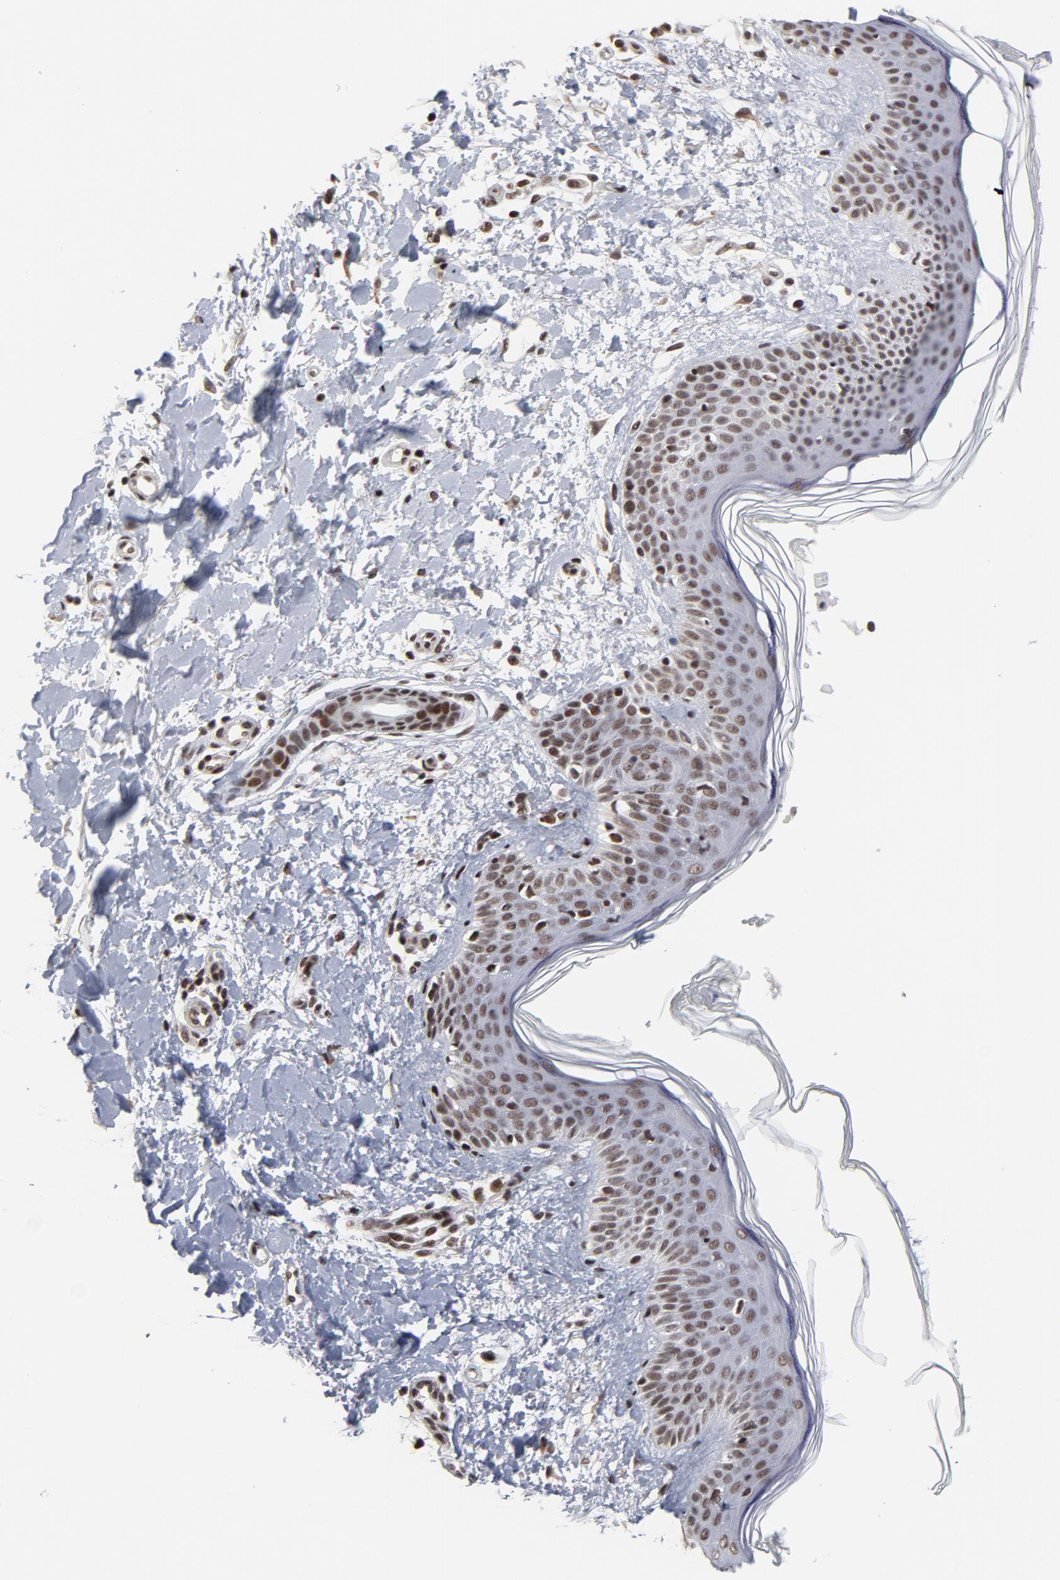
{"staining": {"intensity": "moderate", "quantity": ">75%", "location": "nuclear"}, "tissue": "skin", "cell_type": "Fibroblasts", "image_type": "normal", "snomed": [{"axis": "morphology", "description": "Normal tissue, NOS"}, {"axis": "topography", "description": "Skin"}], "caption": "This photomicrograph reveals IHC staining of normal skin, with medium moderate nuclear positivity in about >75% of fibroblasts.", "gene": "CTCF", "patient": {"sex": "female", "age": 56}}